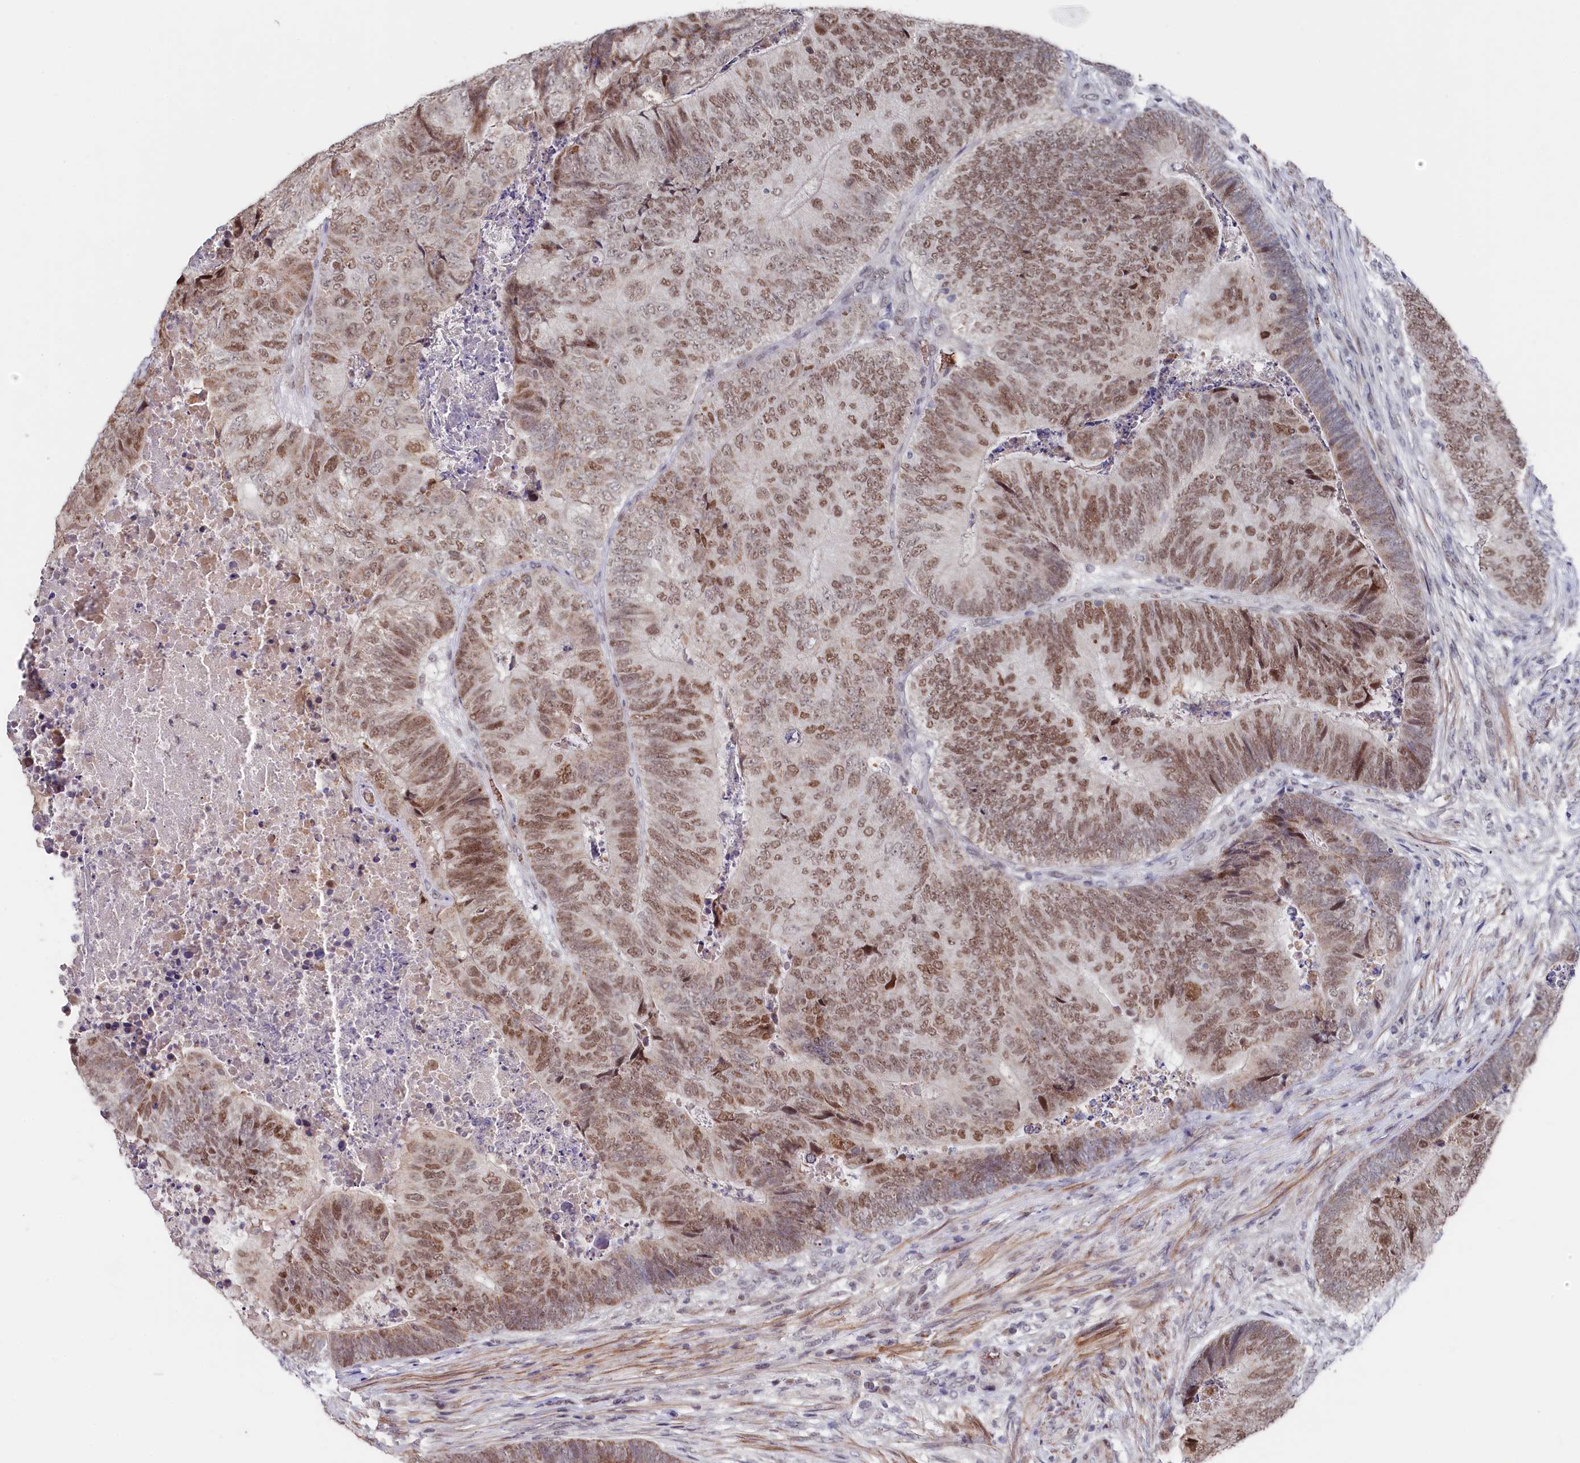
{"staining": {"intensity": "moderate", "quantity": ">75%", "location": "nuclear"}, "tissue": "colorectal cancer", "cell_type": "Tumor cells", "image_type": "cancer", "snomed": [{"axis": "morphology", "description": "Adenocarcinoma, NOS"}, {"axis": "topography", "description": "Colon"}], "caption": "An immunohistochemistry (IHC) photomicrograph of neoplastic tissue is shown. Protein staining in brown labels moderate nuclear positivity in adenocarcinoma (colorectal) within tumor cells. Using DAB (brown) and hematoxylin (blue) stains, captured at high magnification using brightfield microscopy.", "gene": "TIGD4", "patient": {"sex": "female", "age": 67}}